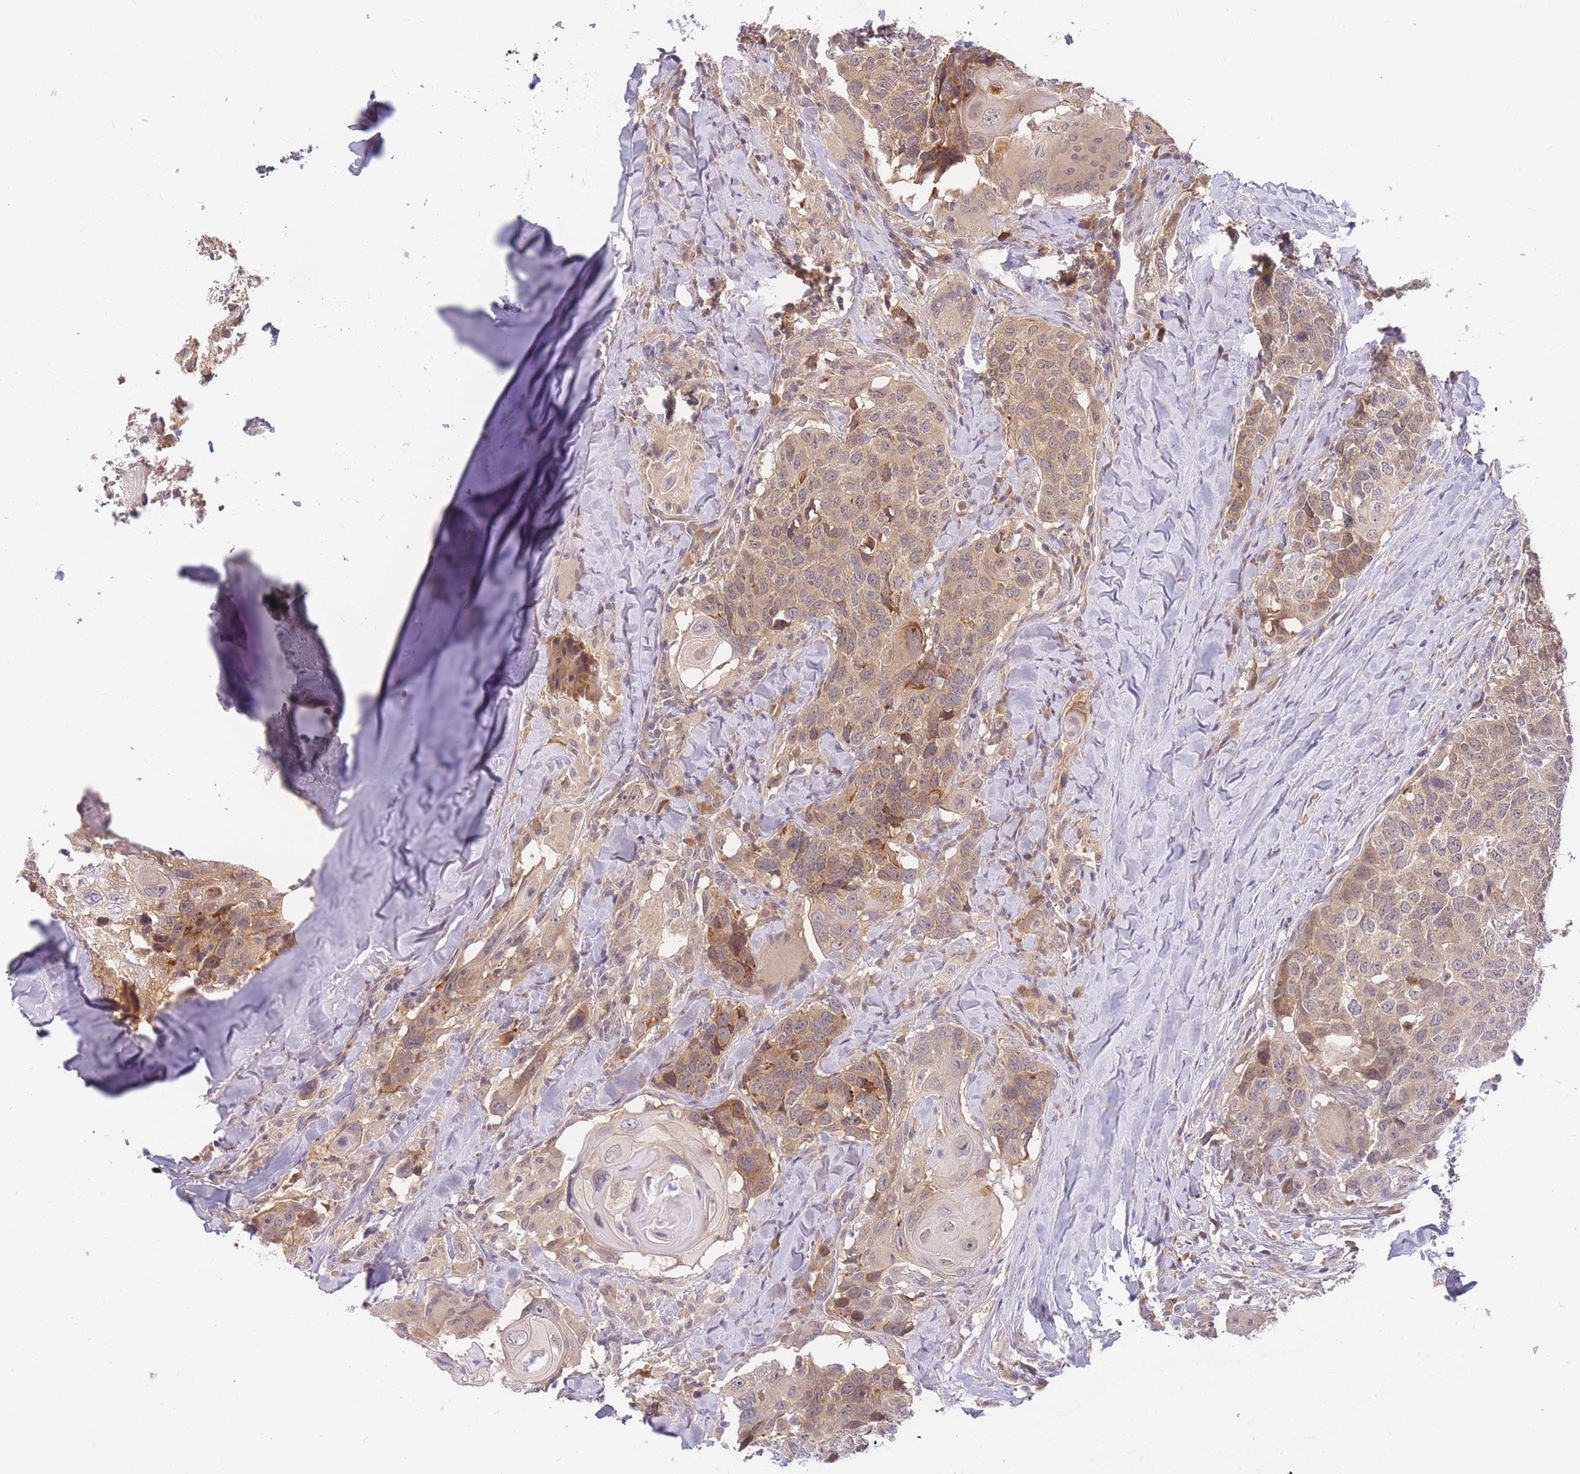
{"staining": {"intensity": "weak", "quantity": ">75%", "location": "cytoplasmic/membranous"}, "tissue": "head and neck cancer", "cell_type": "Tumor cells", "image_type": "cancer", "snomed": [{"axis": "morphology", "description": "Normal tissue, NOS"}, {"axis": "morphology", "description": "Squamous cell carcinoma, NOS"}, {"axis": "topography", "description": "Skeletal muscle"}, {"axis": "topography", "description": "Vascular tissue"}, {"axis": "topography", "description": "Peripheral nerve tissue"}, {"axis": "topography", "description": "Head-Neck"}], "caption": "Head and neck squamous cell carcinoma was stained to show a protein in brown. There is low levels of weak cytoplasmic/membranous expression in about >75% of tumor cells. (DAB (3,3'-diaminobenzidine) = brown stain, brightfield microscopy at high magnification).", "gene": "ZNF577", "patient": {"sex": "male", "age": 66}}